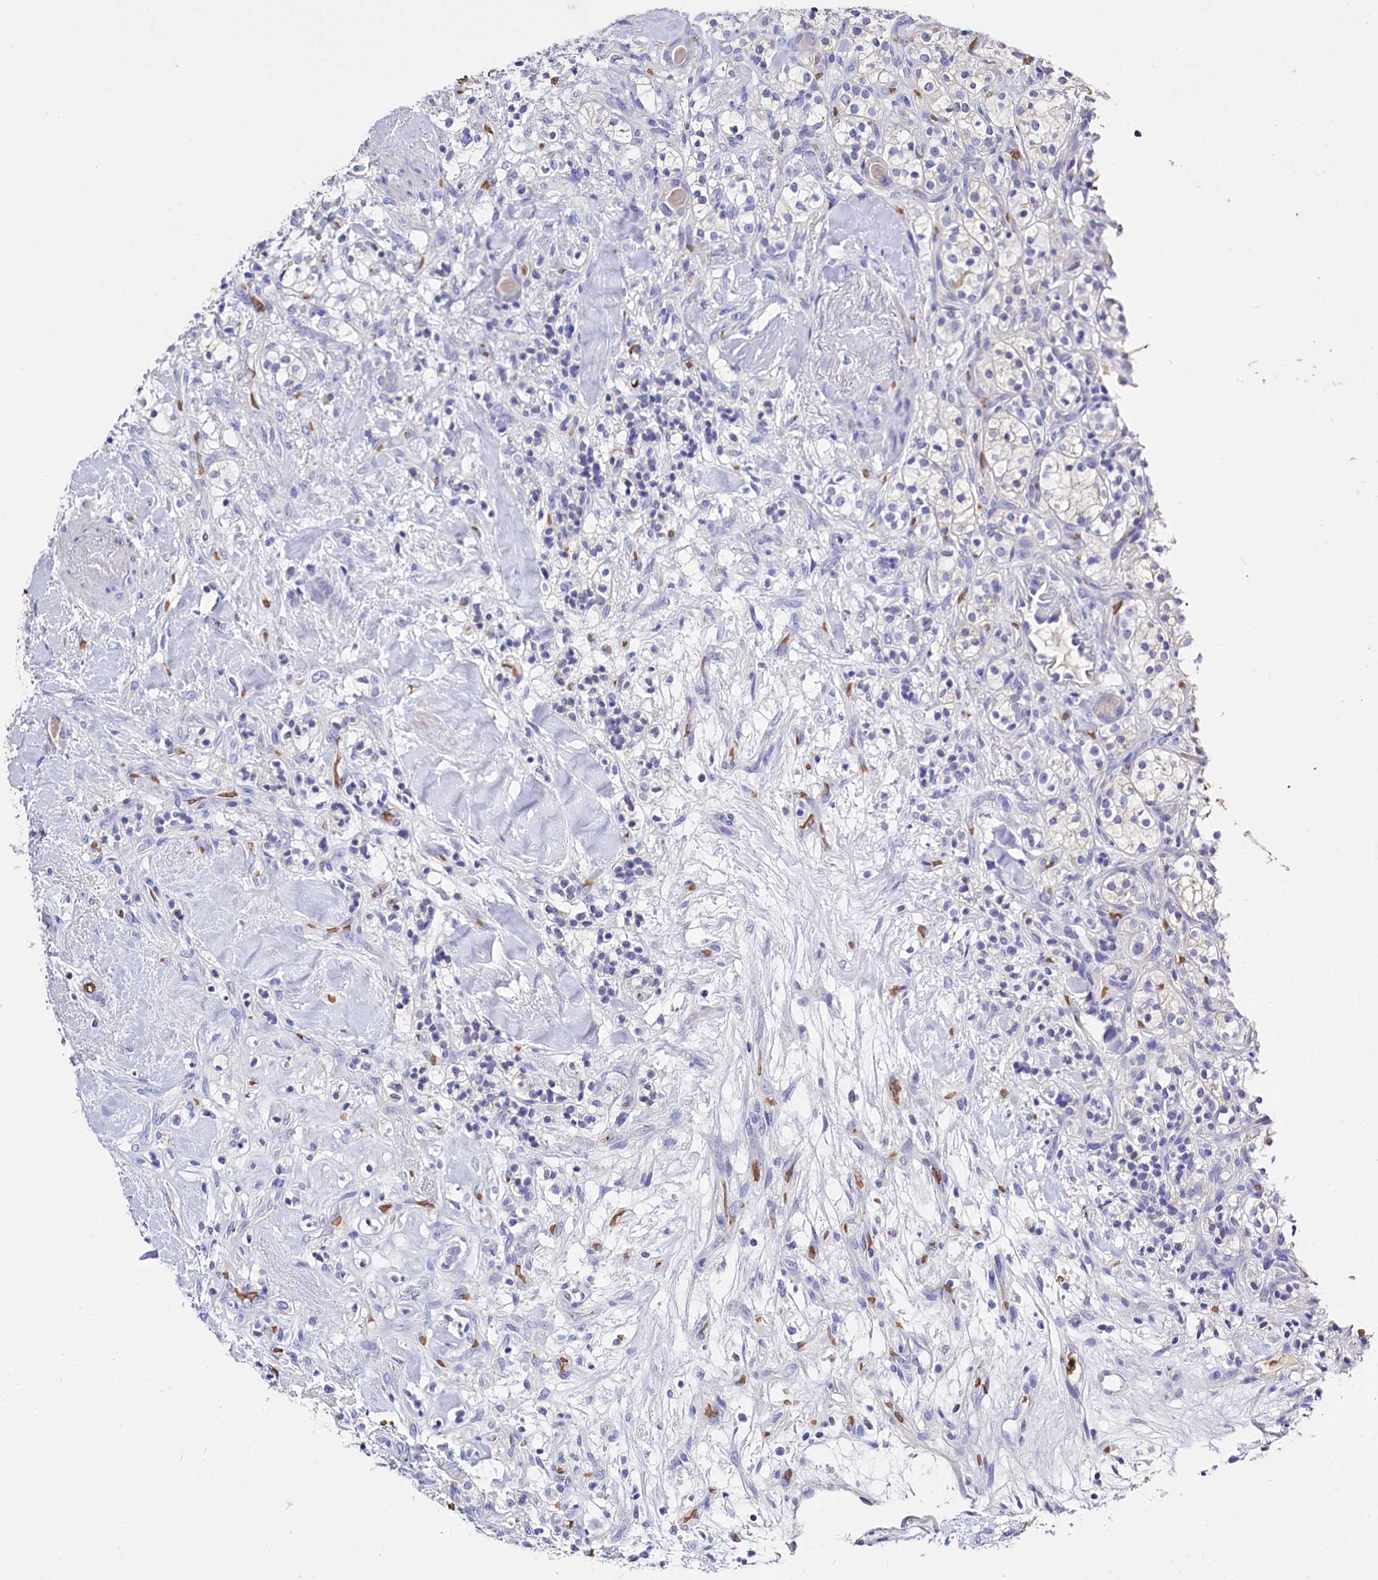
{"staining": {"intensity": "negative", "quantity": "none", "location": "none"}, "tissue": "renal cancer", "cell_type": "Tumor cells", "image_type": "cancer", "snomed": [{"axis": "morphology", "description": "Adenocarcinoma, NOS"}, {"axis": "topography", "description": "Kidney"}], "caption": "A high-resolution micrograph shows IHC staining of renal adenocarcinoma, which reveals no significant staining in tumor cells.", "gene": "RPUSD3", "patient": {"sex": "male", "age": 77}}